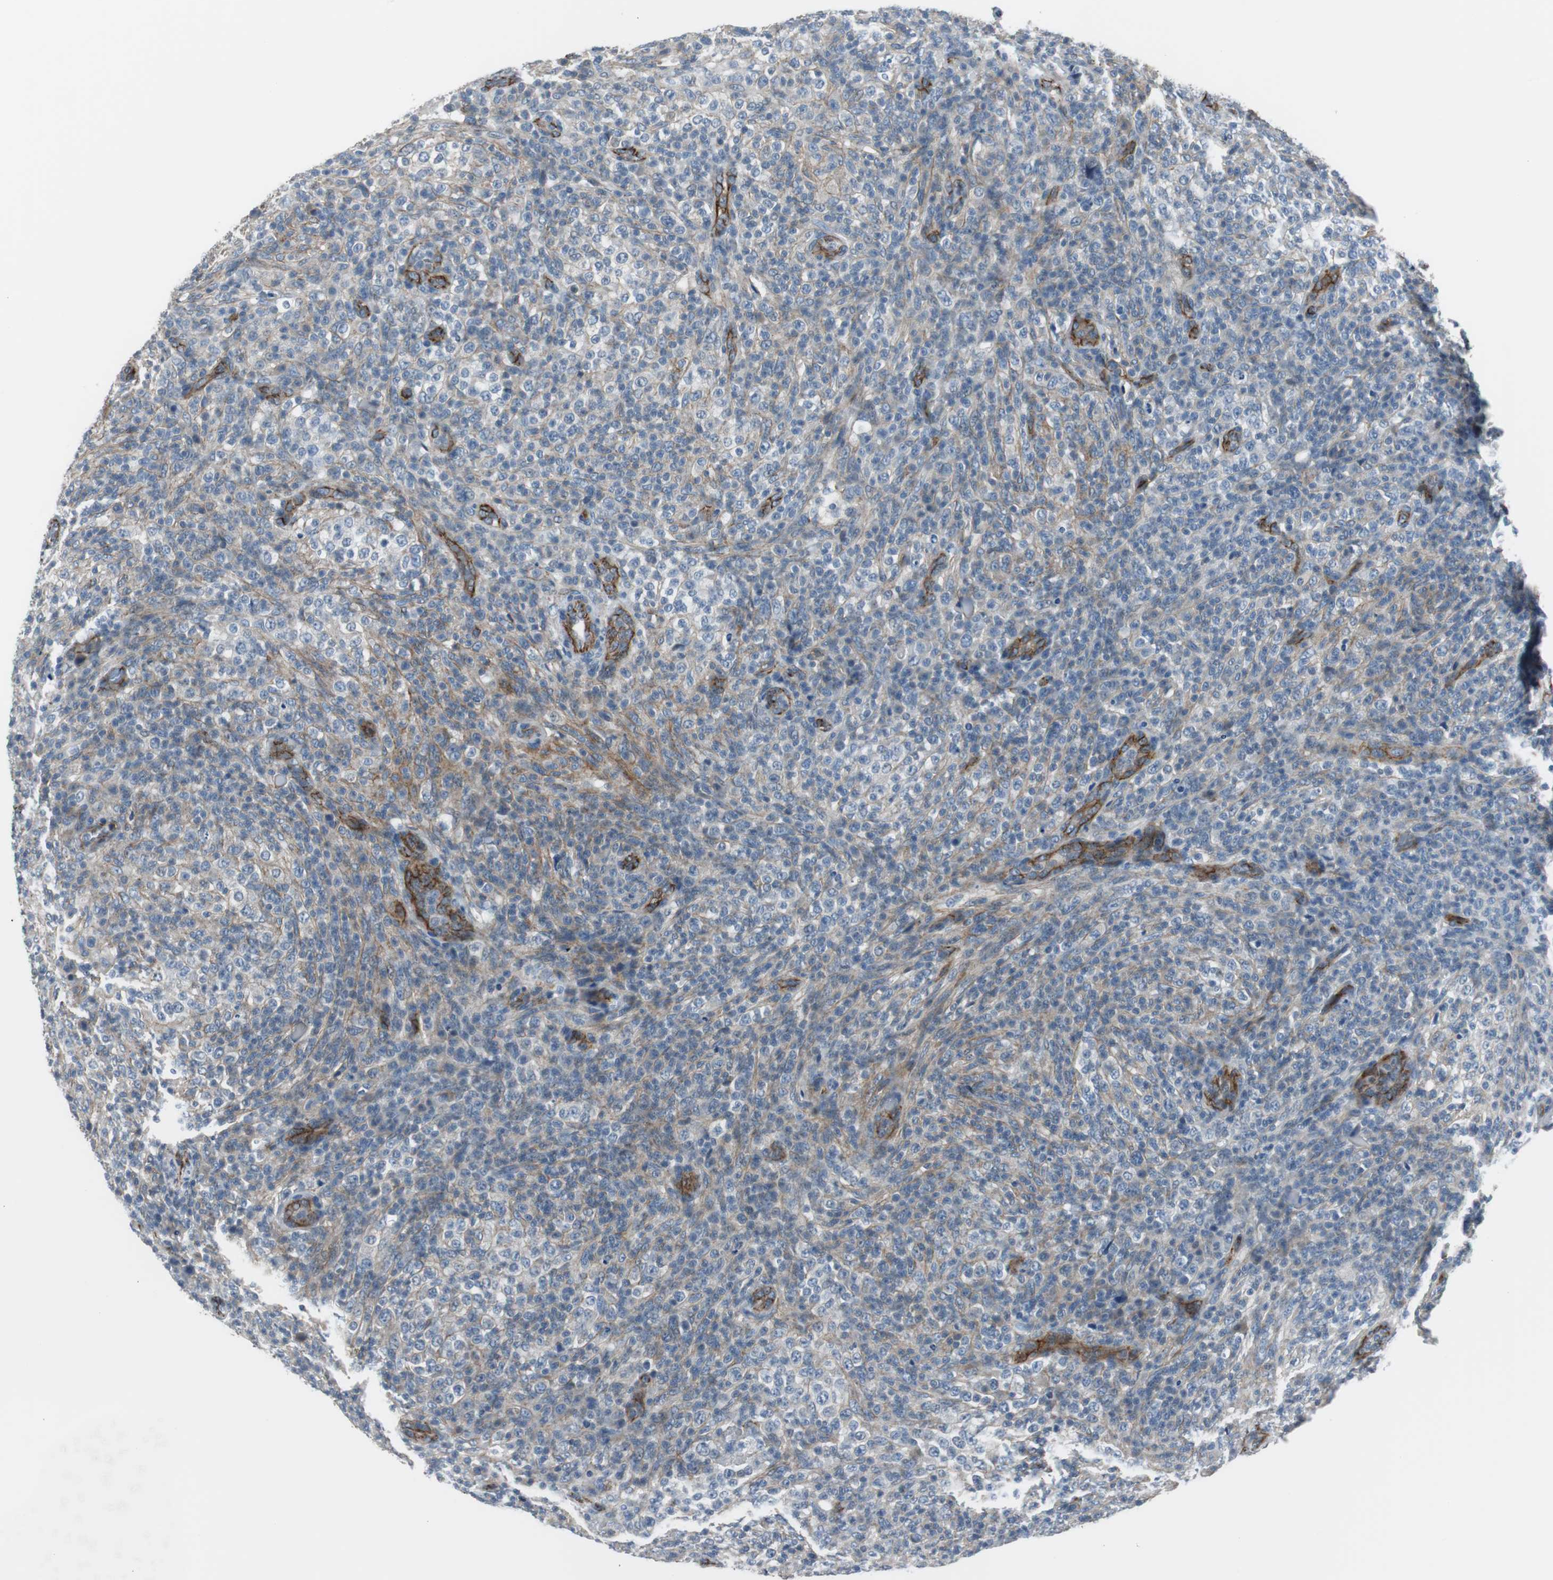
{"staining": {"intensity": "weak", "quantity": ">75%", "location": "cytoplasmic/membranous"}, "tissue": "lymphoma", "cell_type": "Tumor cells", "image_type": "cancer", "snomed": [{"axis": "morphology", "description": "Malignant lymphoma, non-Hodgkin's type, High grade"}, {"axis": "topography", "description": "Lymph node"}], "caption": "Weak cytoplasmic/membranous protein staining is present in about >75% of tumor cells in lymphoma.", "gene": "STXBP4", "patient": {"sex": "female", "age": 76}}